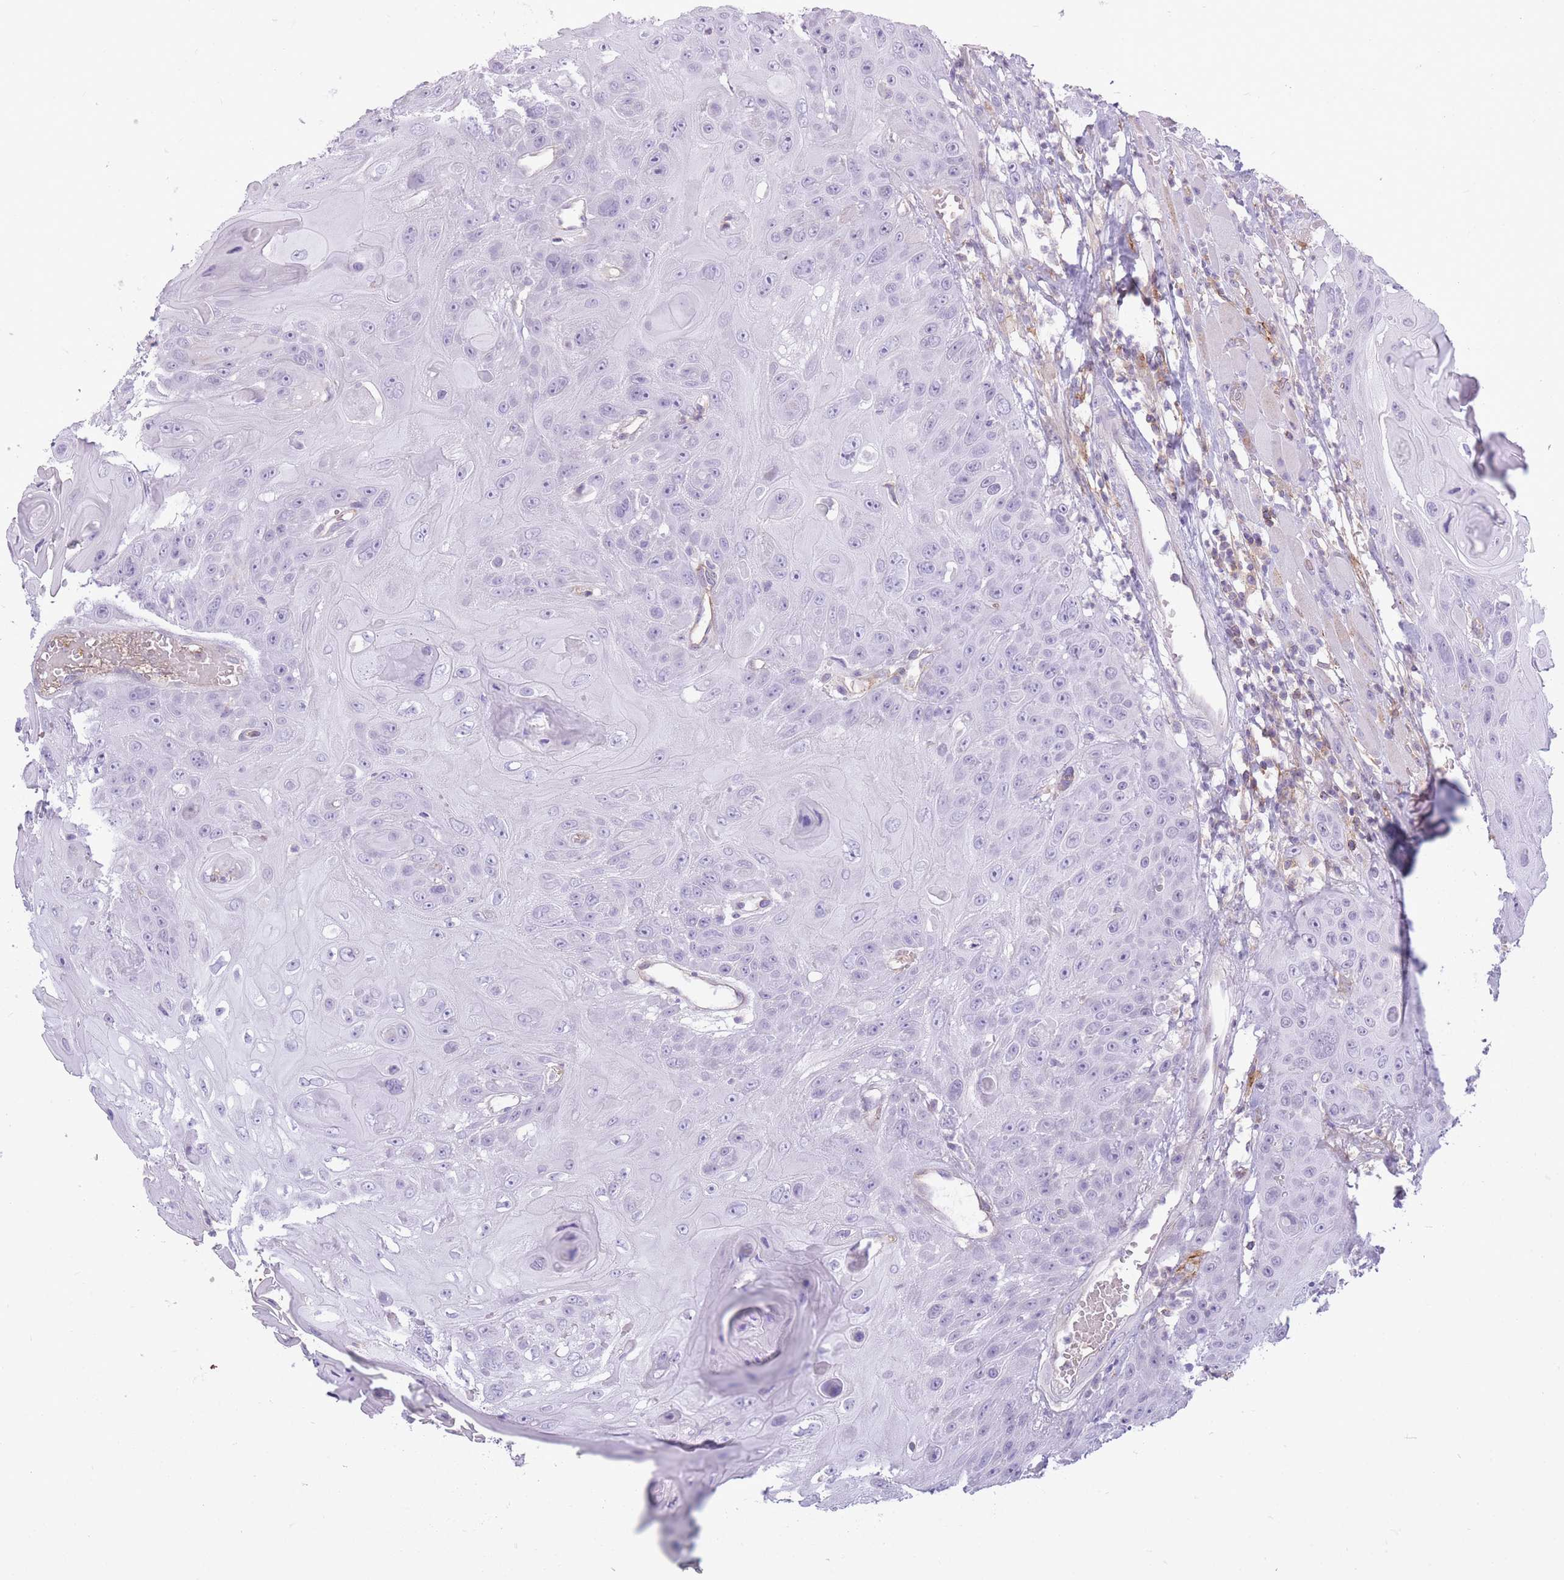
{"staining": {"intensity": "negative", "quantity": "none", "location": "none"}, "tissue": "head and neck cancer", "cell_type": "Tumor cells", "image_type": "cancer", "snomed": [{"axis": "morphology", "description": "Squamous cell carcinoma, NOS"}, {"axis": "topography", "description": "Head-Neck"}], "caption": "A photomicrograph of human head and neck cancer is negative for staining in tumor cells. (DAB (3,3'-diaminobenzidine) IHC visualized using brightfield microscopy, high magnification).", "gene": "ADD1", "patient": {"sex": "female", "age": 59}}